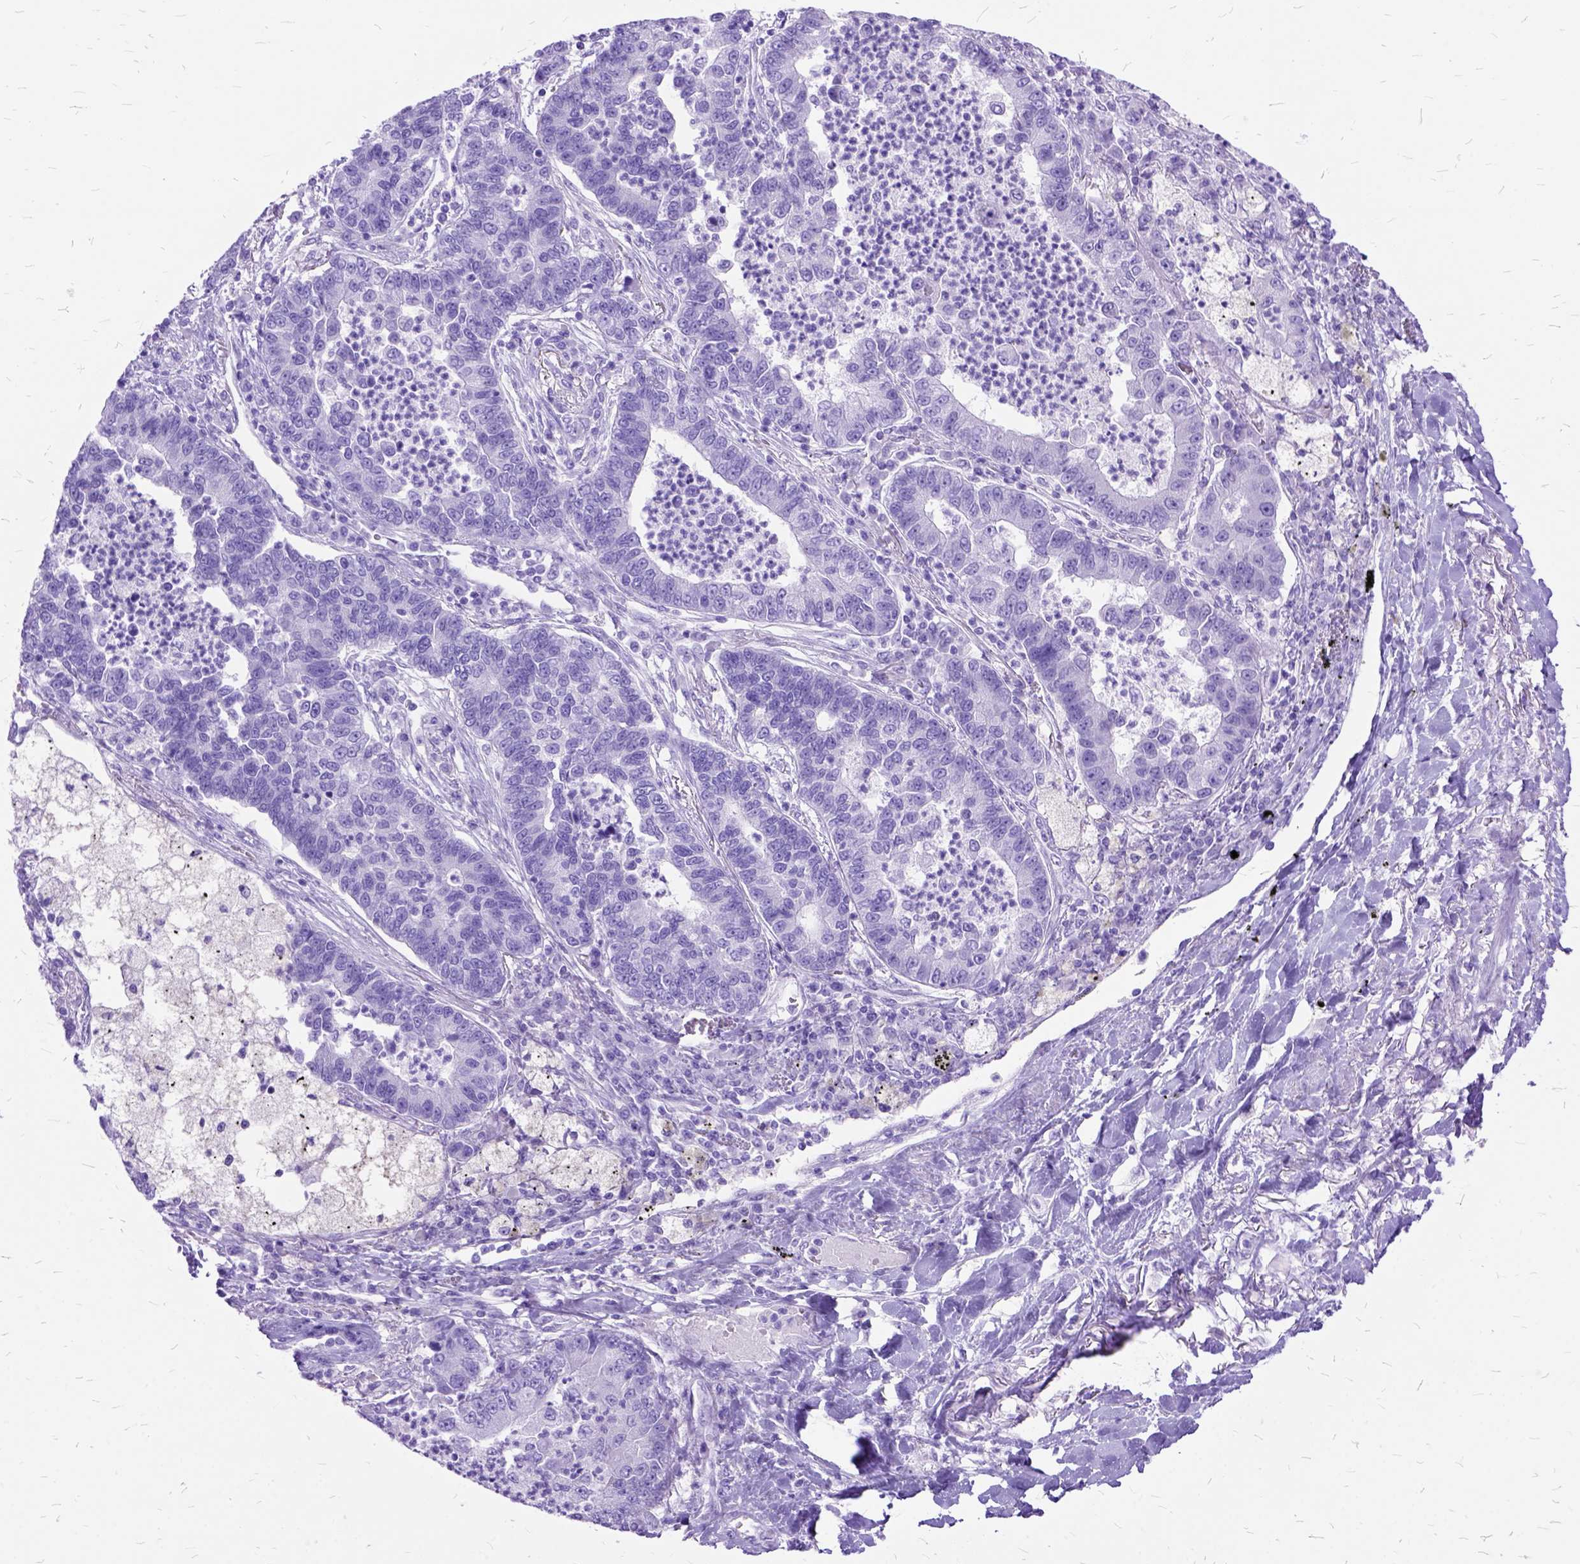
{"staining": {"intensity": "negative", "quantity": "none", "location": "none"}, "tissue": "lung cancer", "cell_type": "Tumor cells", "image_type": "cancer", "snomed": [{"axis": "morphology", "description": "Adenocarcinoma, NOS"}, {"axis": "topography", "description": "Lung"}], "caption": "IHC of lung adenocarcinoma reveals no positivity in tumor cells. The staining was performed using DAB (3,3'-diaminobenzidine) to visualize the protein expression in brown, while the nuclei were stained in blue with hematoxylin (Magnification: 20x).", "gene": "DNAH2", "patient": {"sex": "female", "age": 57}}